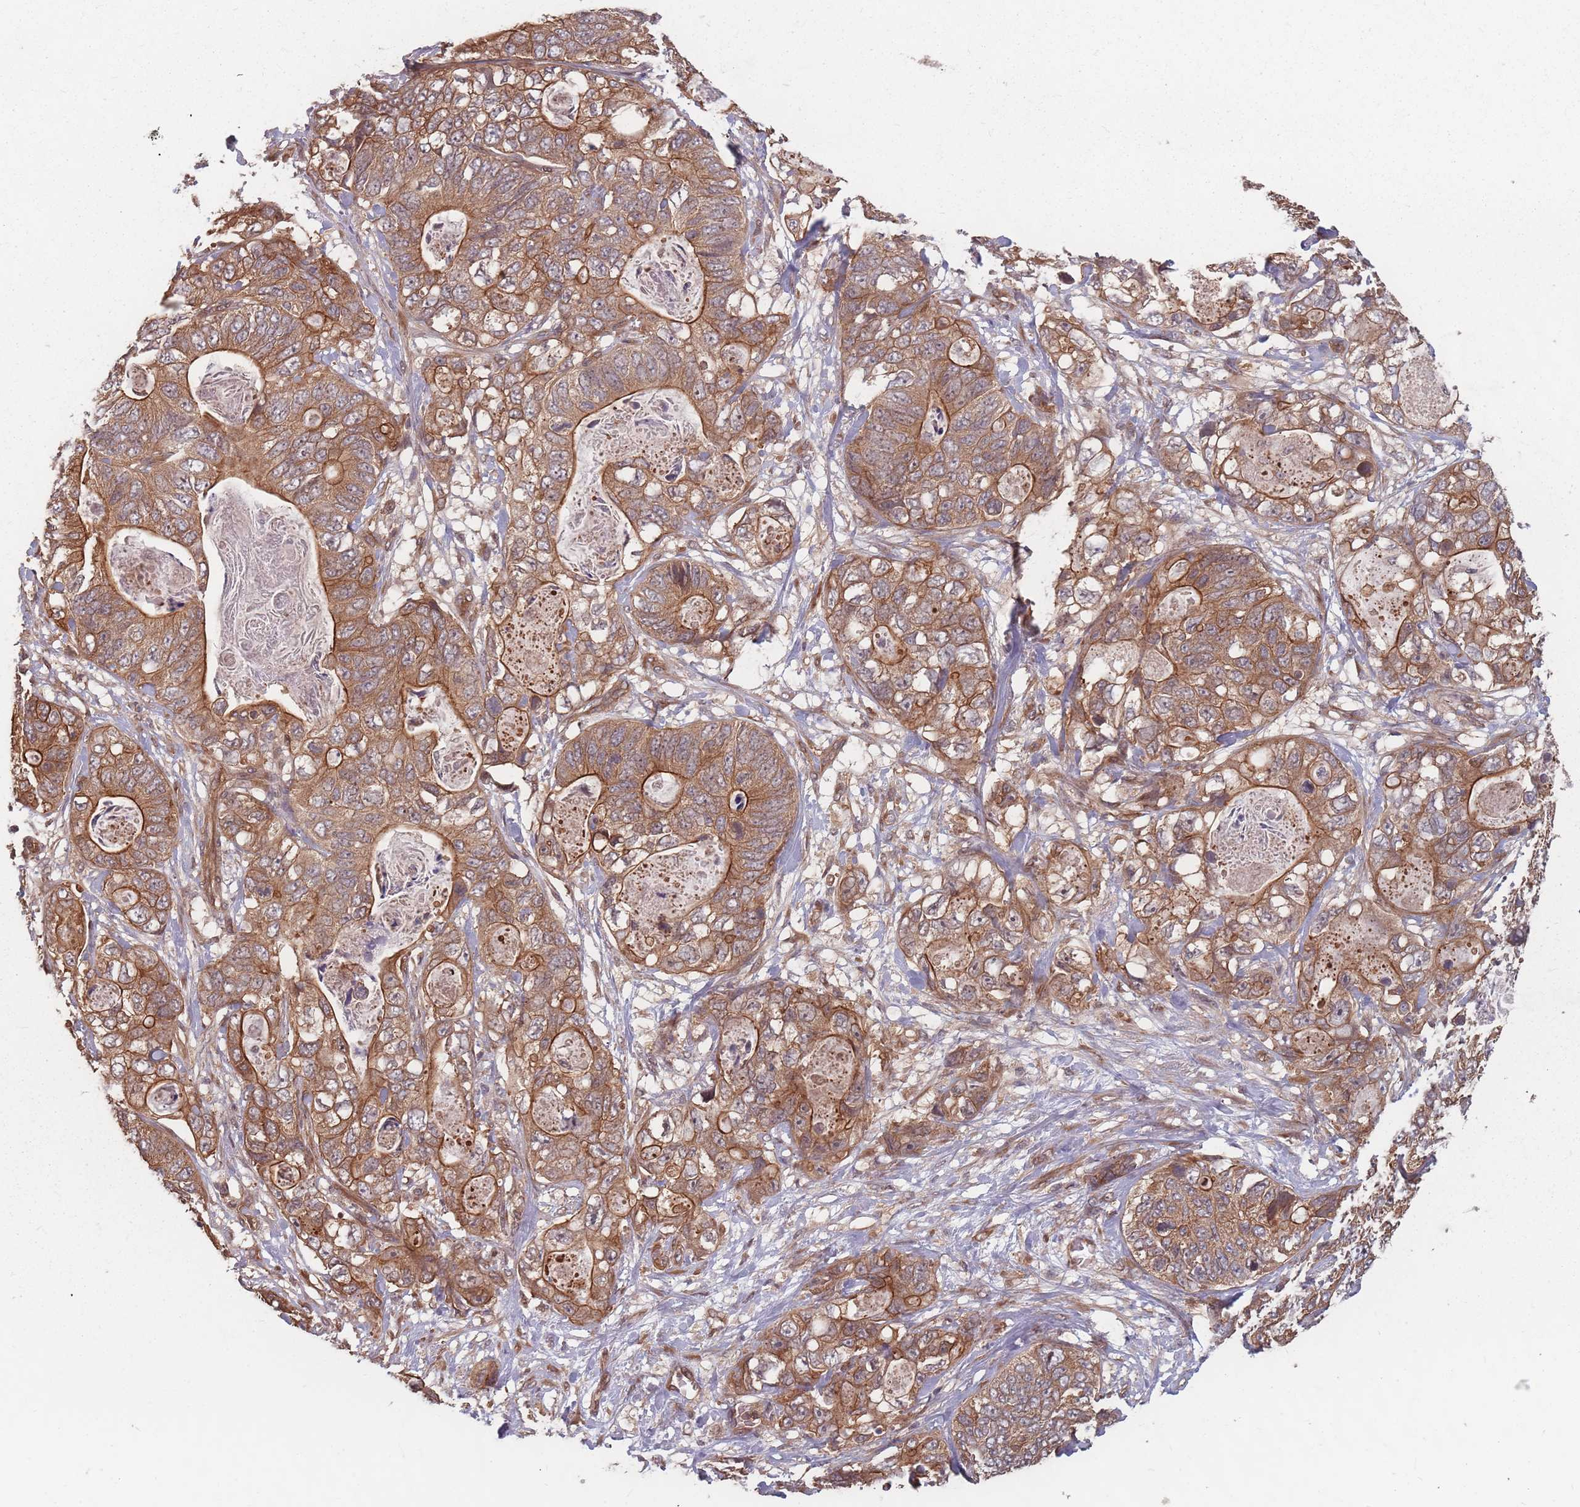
{"staining": {"intensity": "strong", "quantity": ">75%", "location": "cytoplasmic/membranous"}, "tissue": "stomach cancer", "cell_type": "Tumor cells", "image_type": "cancer", "snomed": [{"axis": "morphology", "description": "Normal tissue, NOS"}, {"axis": "morphology", "description": "Adenocarcinoma, NOS"}, {"axis": "topography", "description": "Stomach"}], "caption": "Immunohistochemical staining of human adenocarcinoma (stomach) shows high levels of strong cytoplasmic/membranous staining in about >75% of tumor cells.", "gene": "C3orf14", "patient": {"sex": "female", "age": 89}}